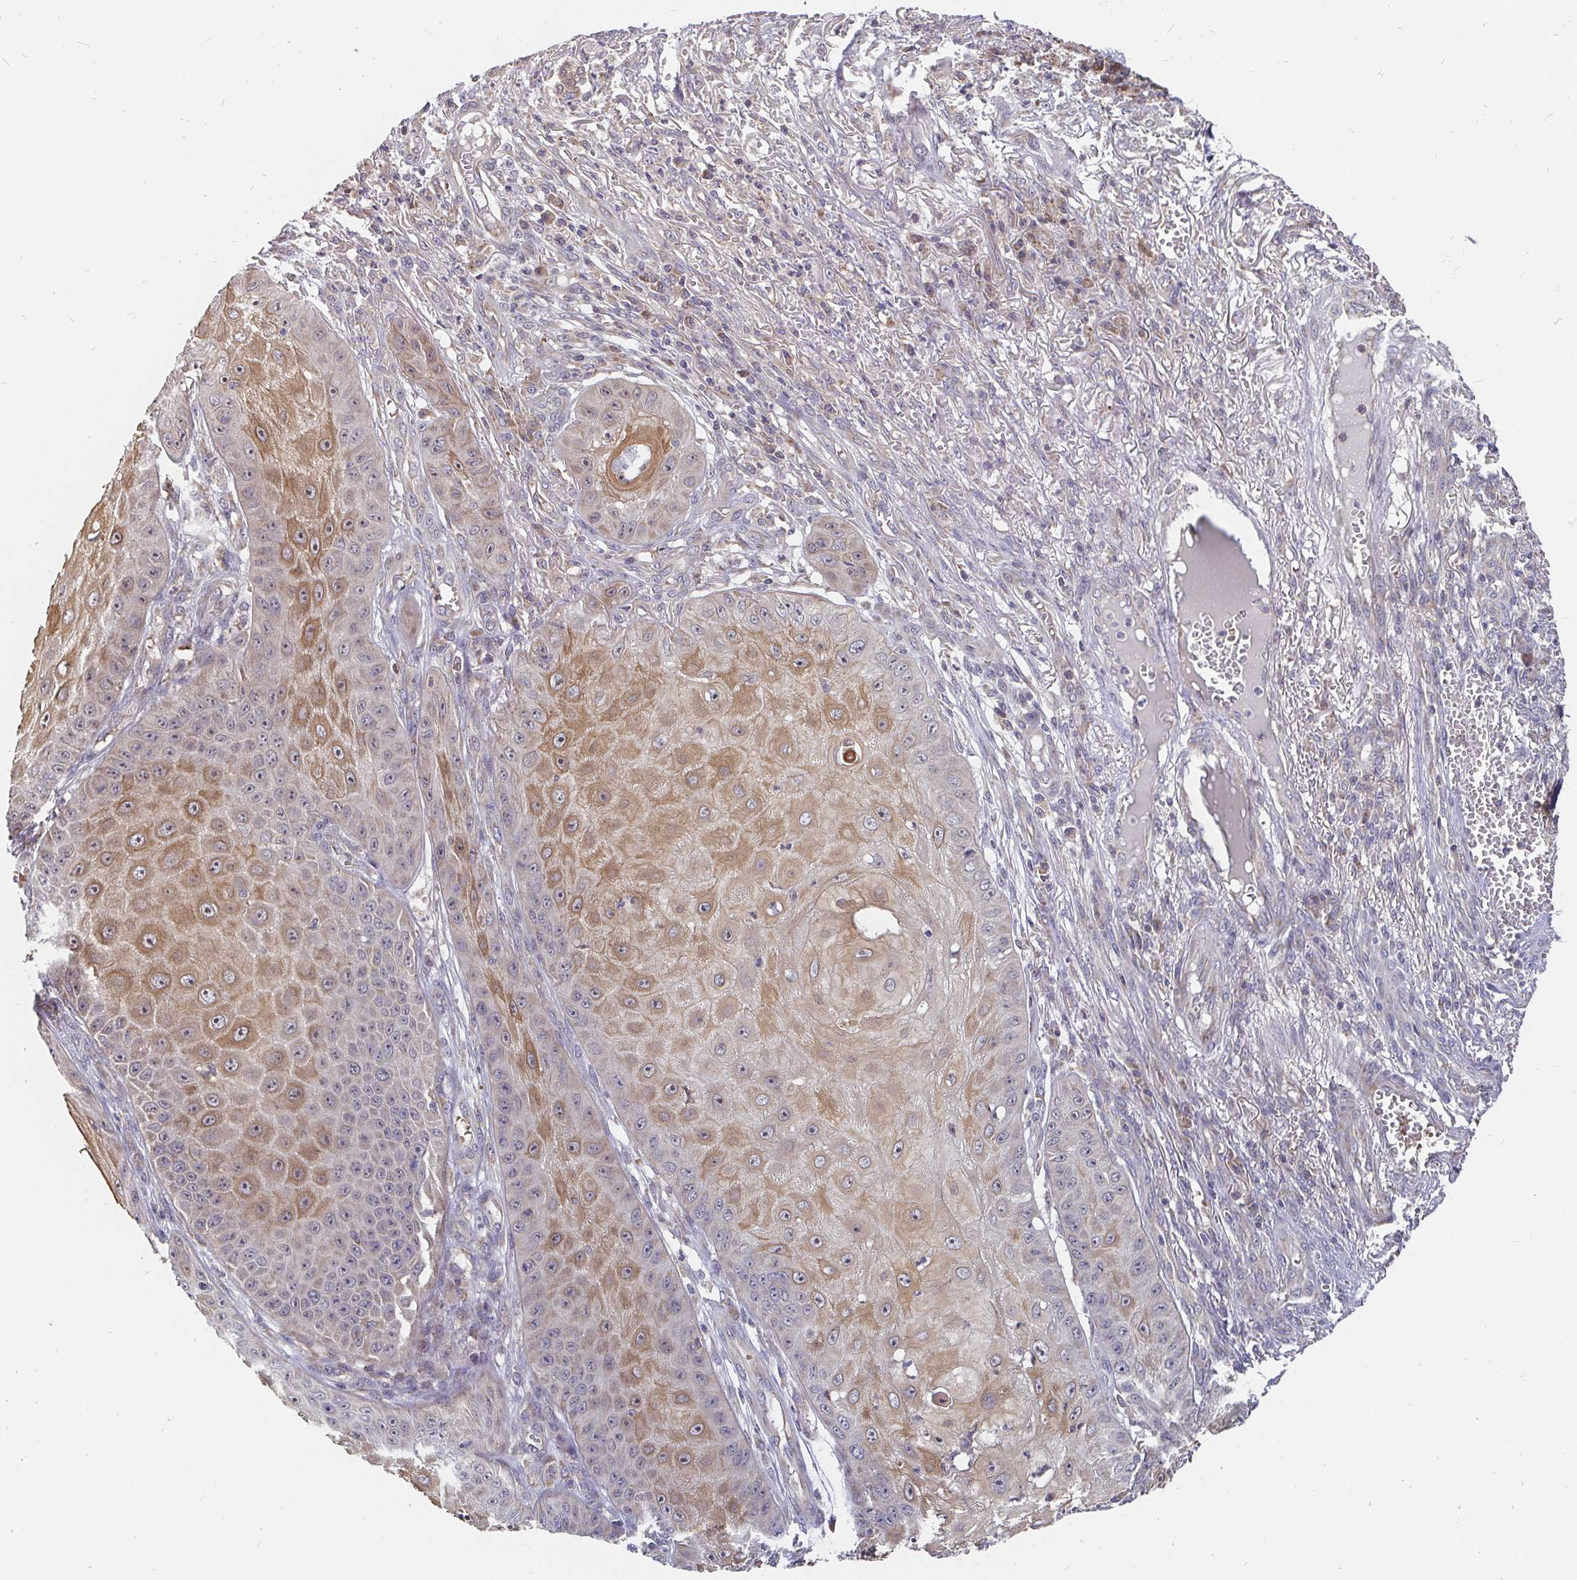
{"staining": {"intensity": "moderate", "quantity": "25%-75%", "location": "cytoplasmic/membranous"}, "tissue": "skin cancer", "cell_type": "Tumor cells", "image_type": "cancer", "snomed": [{"axis": "morphology", "description": "Squamous cell carcinoma, NOS"}, {"axis": "topography", "description": "Skin"}], "caption": "Tumor cells show moderate cytoplasmic/membranous staining in about 25%-75% of cells in skin squamous cell carcinoma. Immunohistochemistry (ihc) stains the protein in brown and the nuclei are stained blue.", "gene": "PDF", "patient": {"sex": "male", "age": 70}}